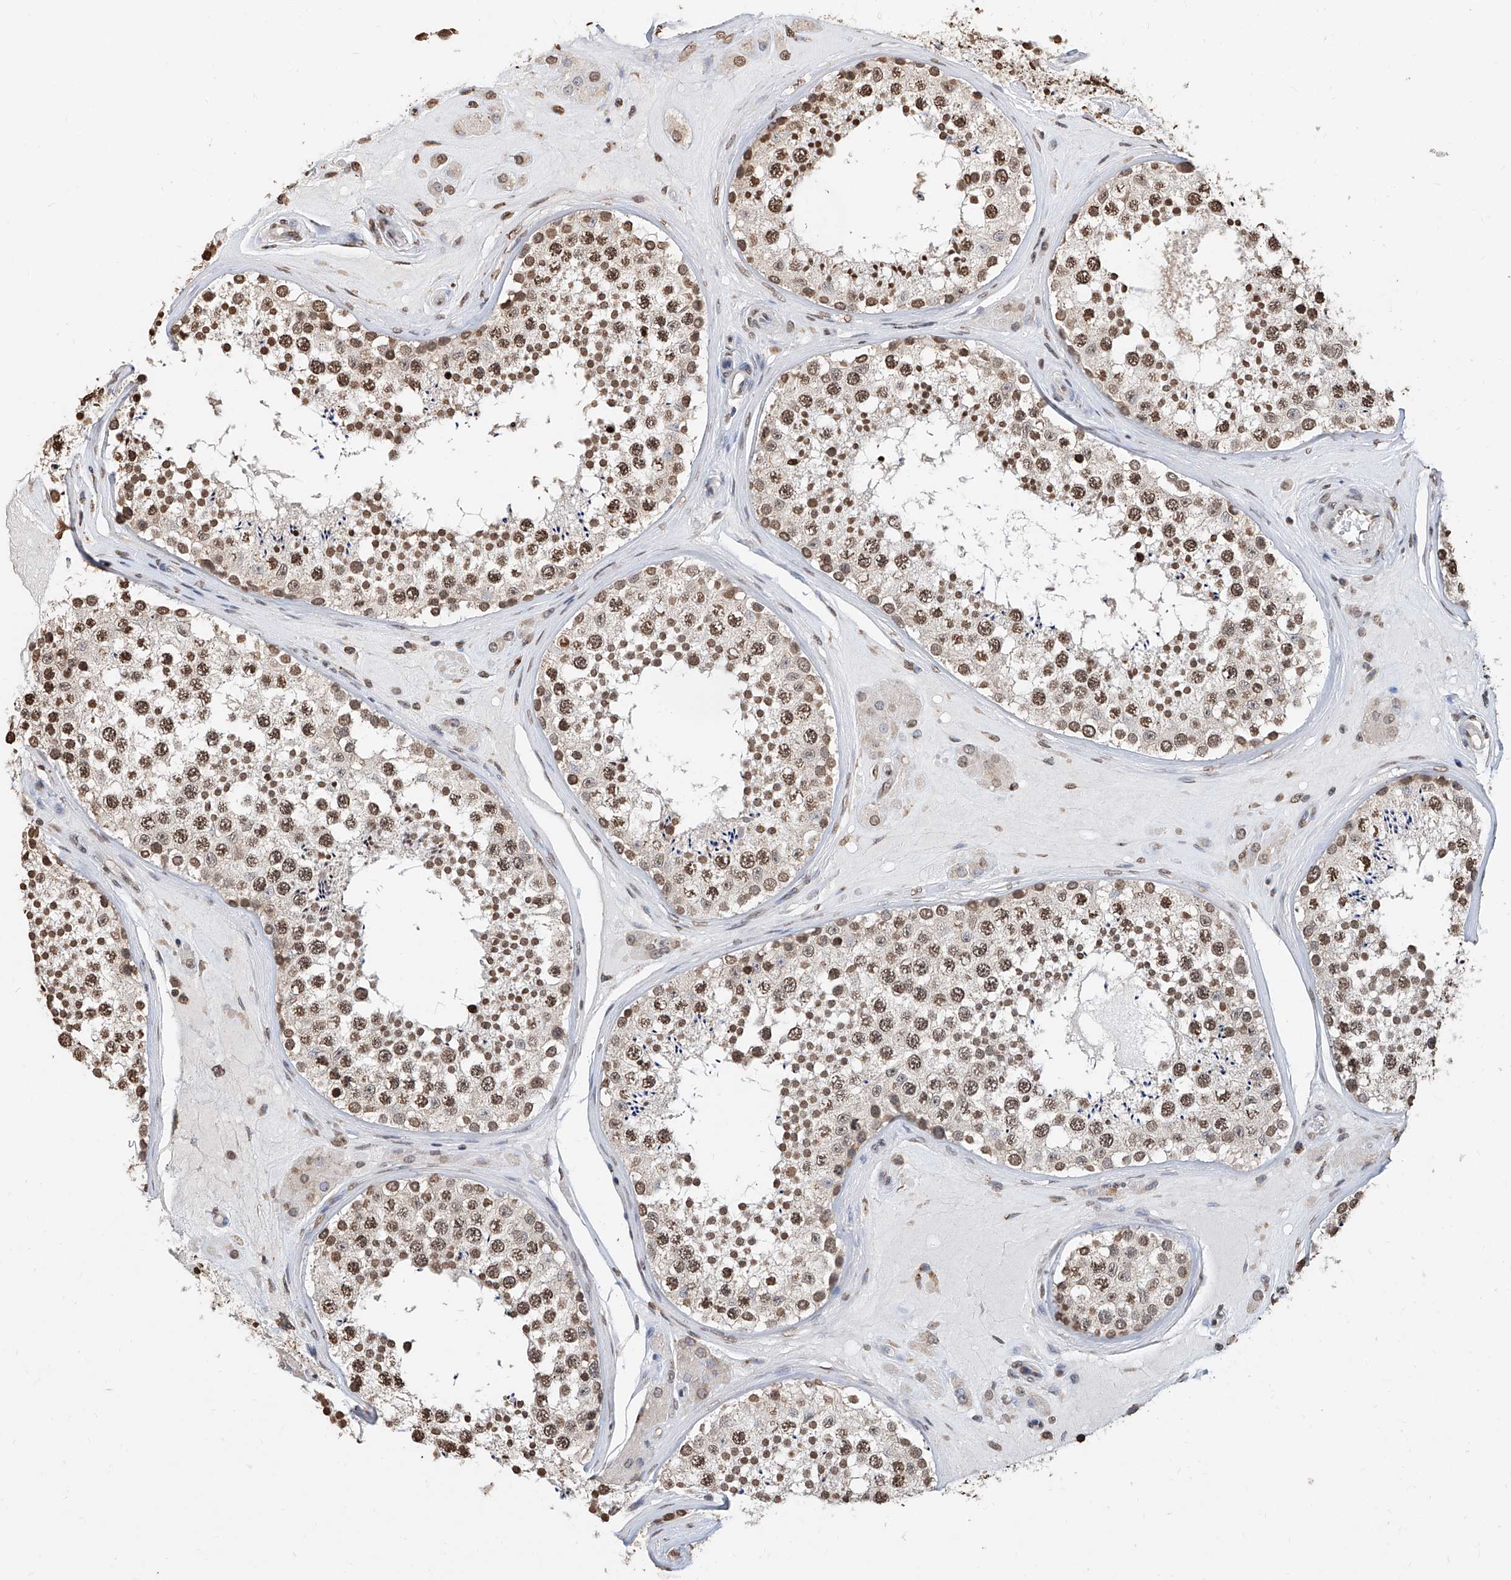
{"staining": {"intensity": "moderate", "quantity": ">75%", "location": "nuclear"}, "tissue": "testis", "cell_type": "Cells in seminiferous ducts", "image_type": "normal", "snomed": [{"axis": "morphology", "description": "Normal tissue, NOS"}, {"axis": "topography", "description": "Testis"}], "caption": "Human testis stained with a brown dye displays moderate nuclear positive positivity in about >75% of cells in seminiferous ducts.", "gene": "RP9", "patient": {"sex": "male", "age": 46}}